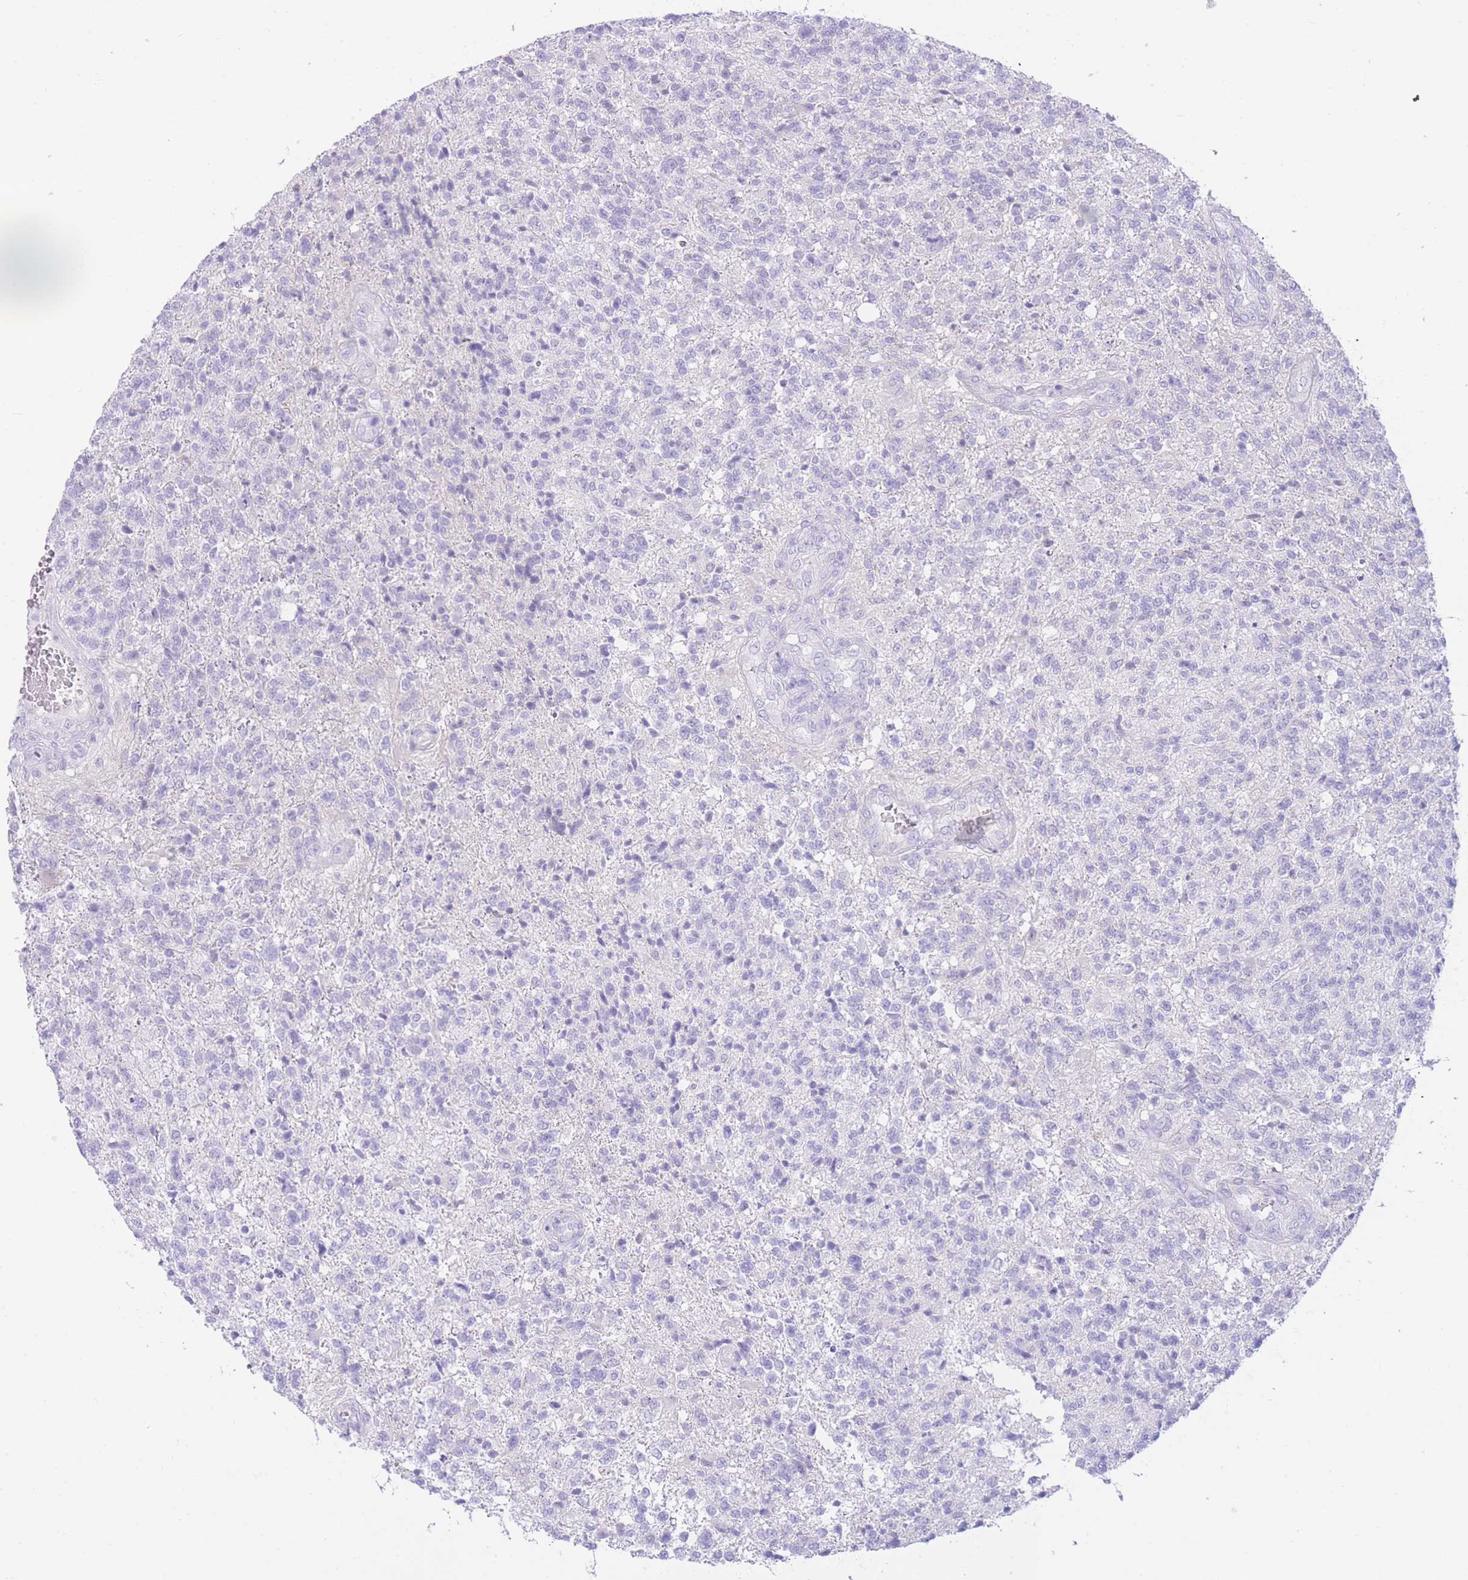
{"staining": {"intensity": "negative", "quantity": "none", "location": "none"}, "tissue": "glioma", "cell_type": "Tumor cells", "image_type": "cancer", "snomed": [{"axis": "morphology", "description": "Glioma, malignant, High grade"}, {"axis": "topography", "description": "Brain"}], "caption": "An IHC image of glioma is shown. There is no staining in tumor cells of glioma. (Brightfield microscopy of DAB (3,3'-diaminobenzidine) IHC at high magnification).", "gene": "ZNF212", "patient": {"sex": "male", "age": 56}}